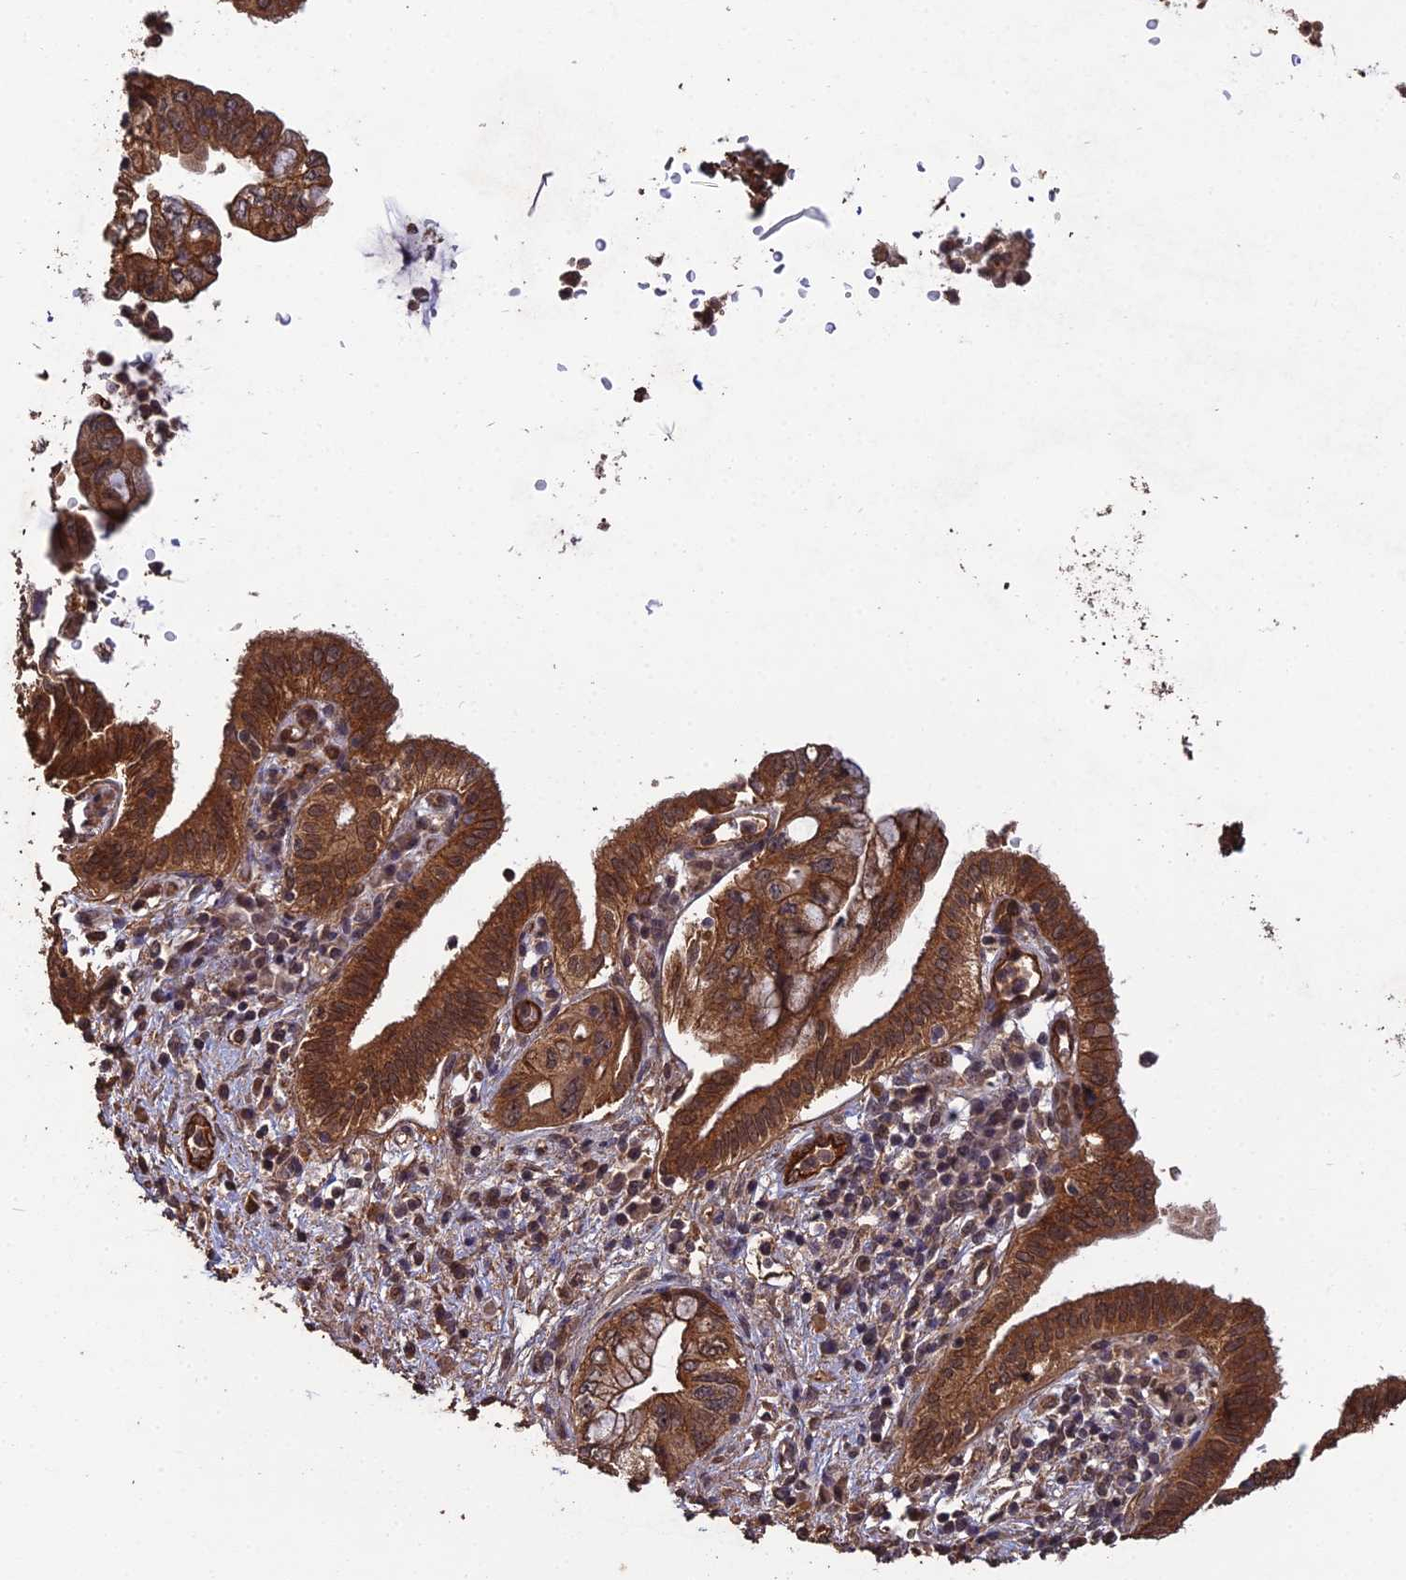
{"staining": {"intensity": "strong", "quantity": ">75%", "location": "cytoplasmic/membranous,nuclear"}, "tissue": "pancreatic cancer", "cell_type": "Tumor cells", "image_type": "cancer", "snomed": [{"axis": "morphology", "description": "Adenocarcinoma, NOS"}, {"axis": "topography", "description": "Pancreas"}], "caption": "This is a photomicrograph of IHC staining of pancreatic adenocarcinoma, which shows strong positivity in the cytoplasmic/membranous and nuclear of tumor cells.", "gene": "RALGAPA2", "patient": {"sex": "female", "age": 73}}